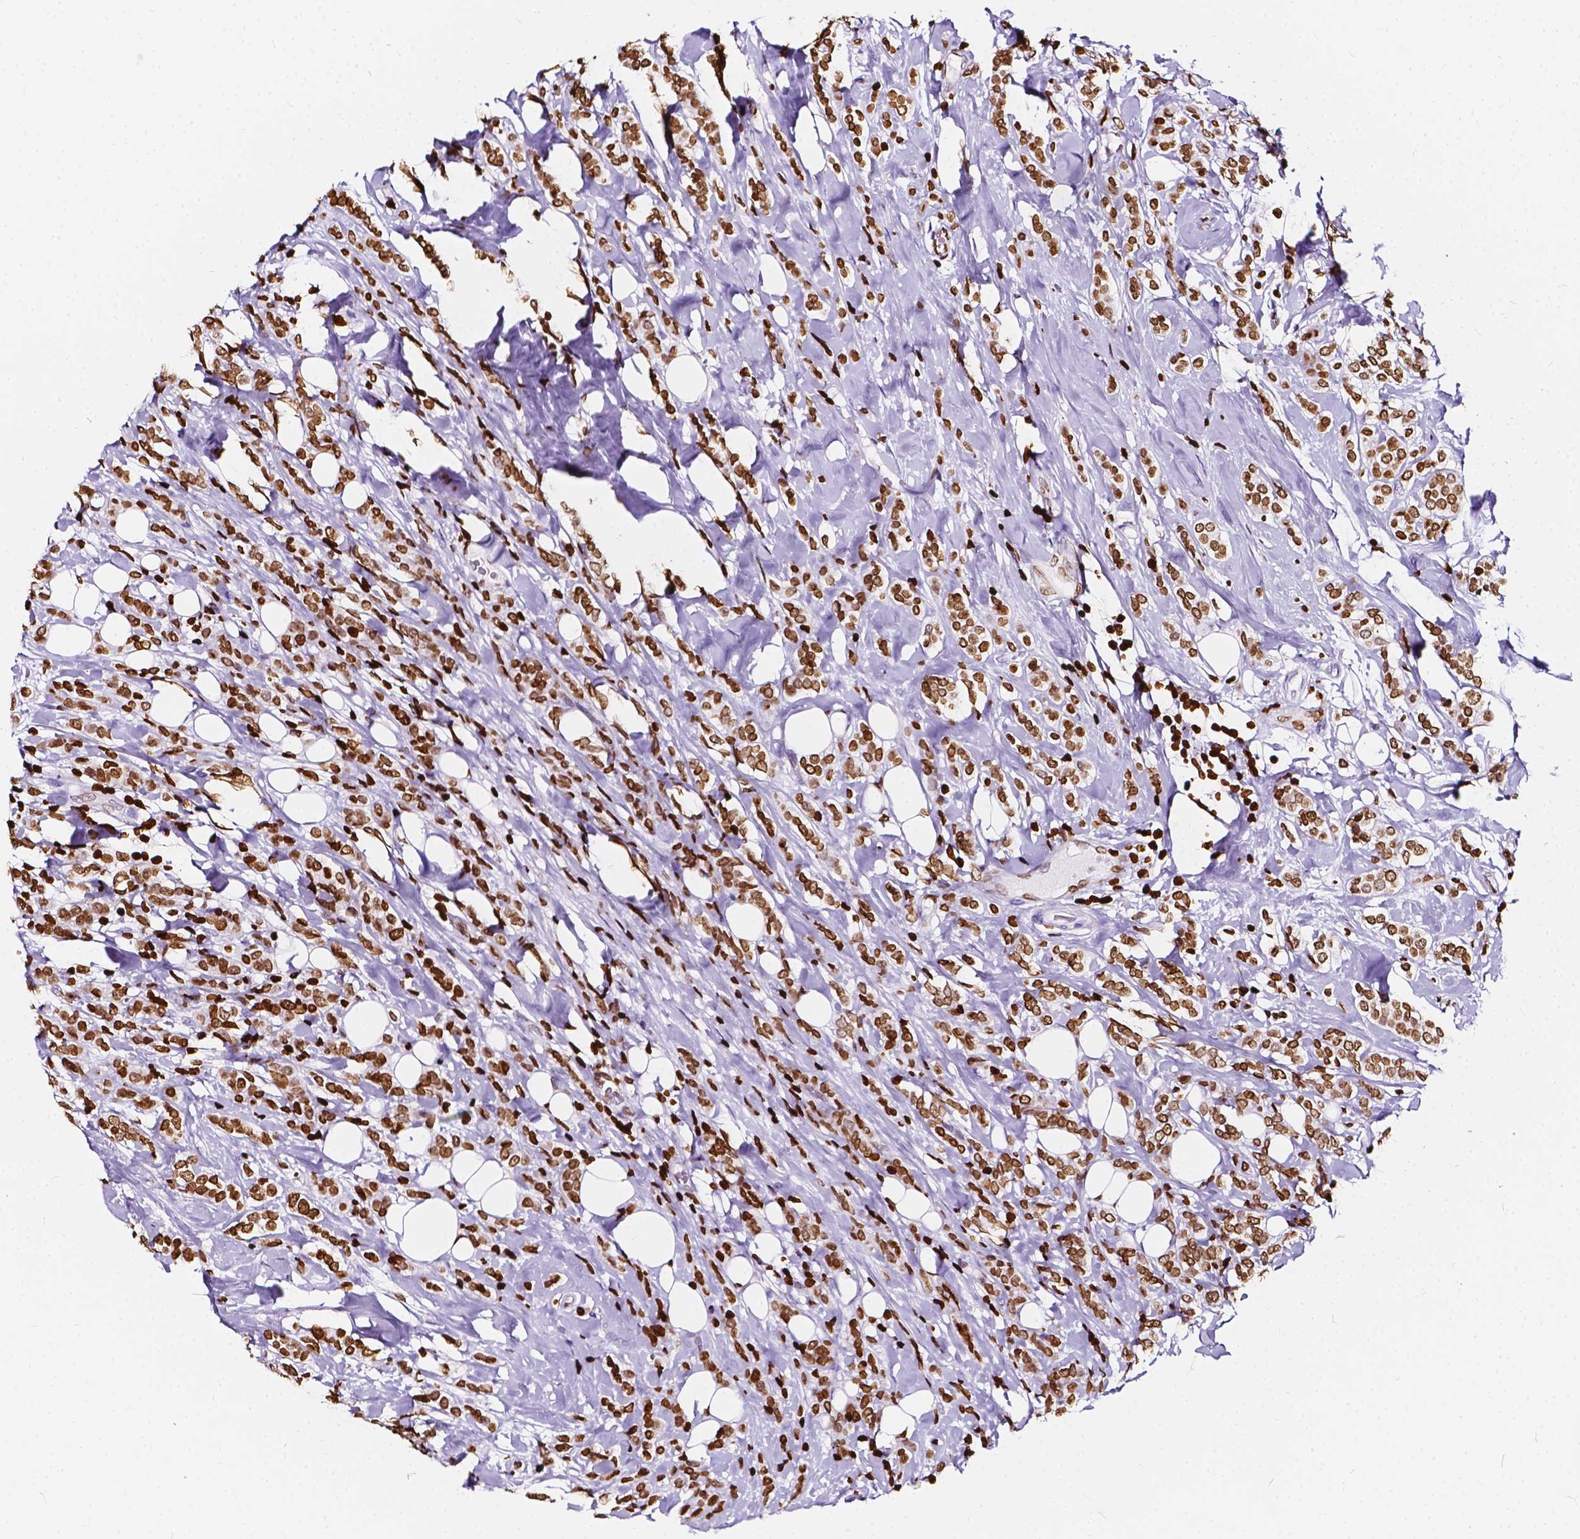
{"staining": {"intensity": "strong", "quantity": ">75%", "location": "nuclear"}, "tissue": "breast cancer", "cell_type": "Tumor cells", "image_type": "cancer", "snomed": [{"axis": "morphology", "description": "Lobular carcinoma"}, {"axis": "topography", "description": "Breast"}], "caption": "Protein analysis of breast cancer tissue reveals strong nuclear positivity in about >75% of tumor cells.", "gene": "CBY3", "patient": {"sex": "female", "age": 49}}